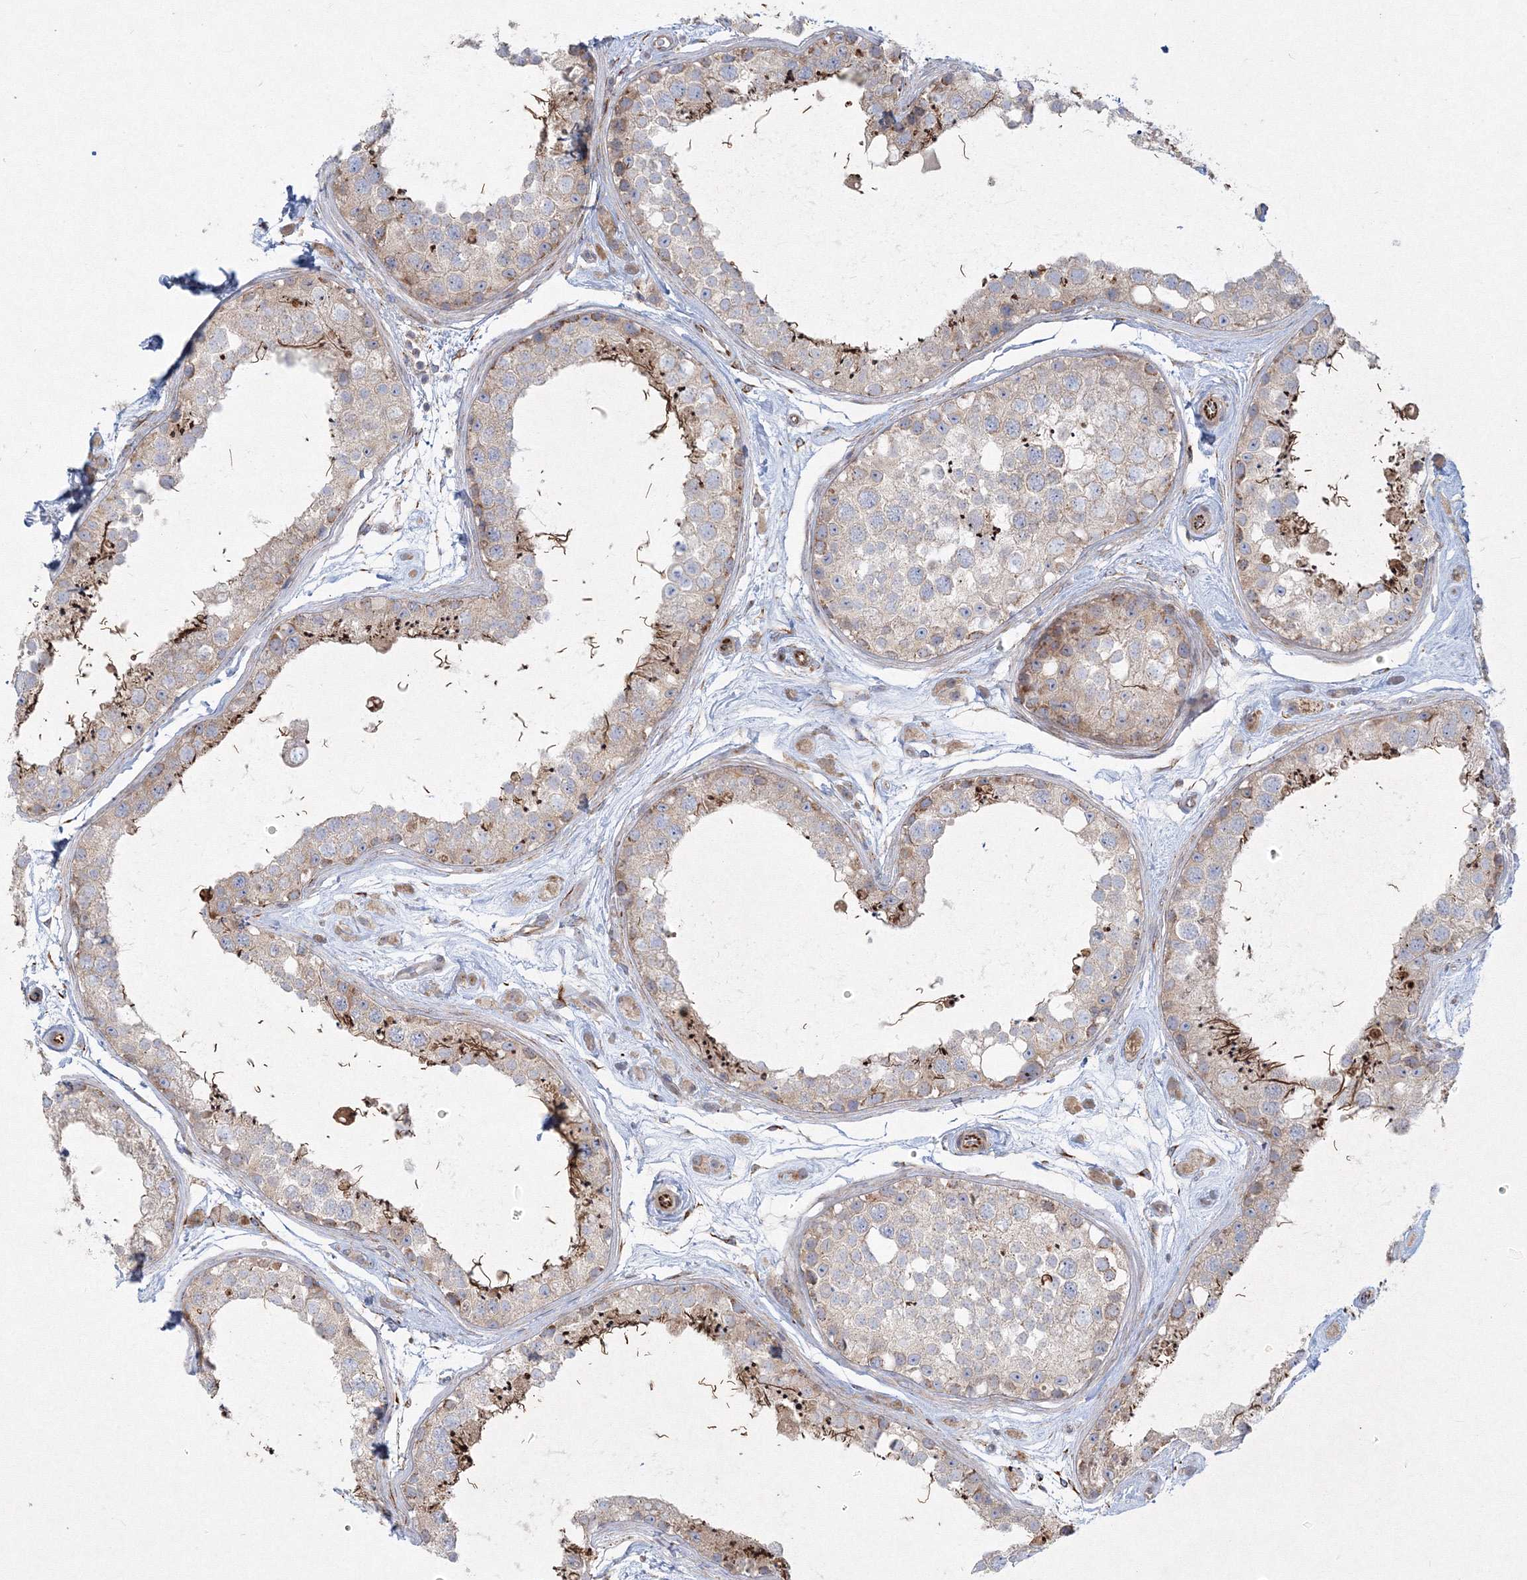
{"staining": {"intensity": "moderate", "quantity": "<25%", "location": "cytoplasmic/membranous"}, "tissue": "testis", "cell_type": "Cells in seminiferous ducts", "image_type": "normal", "snomed": [{"axis": "morphology", "description": "Normal tissue, NOS"}, {"axis": "topography", "description": "Testis"}], "caption": "Immunohistochemistry of unremarkable testis reveals low levels of moderate cytoplasmic/membranous expression in about <25% of cells in seminiferous ducts. Ihc stains the protein in brown and the nuclei are stained blue.", "gene": "WDR49", "patient": {"sex": "male", "age": 25}}